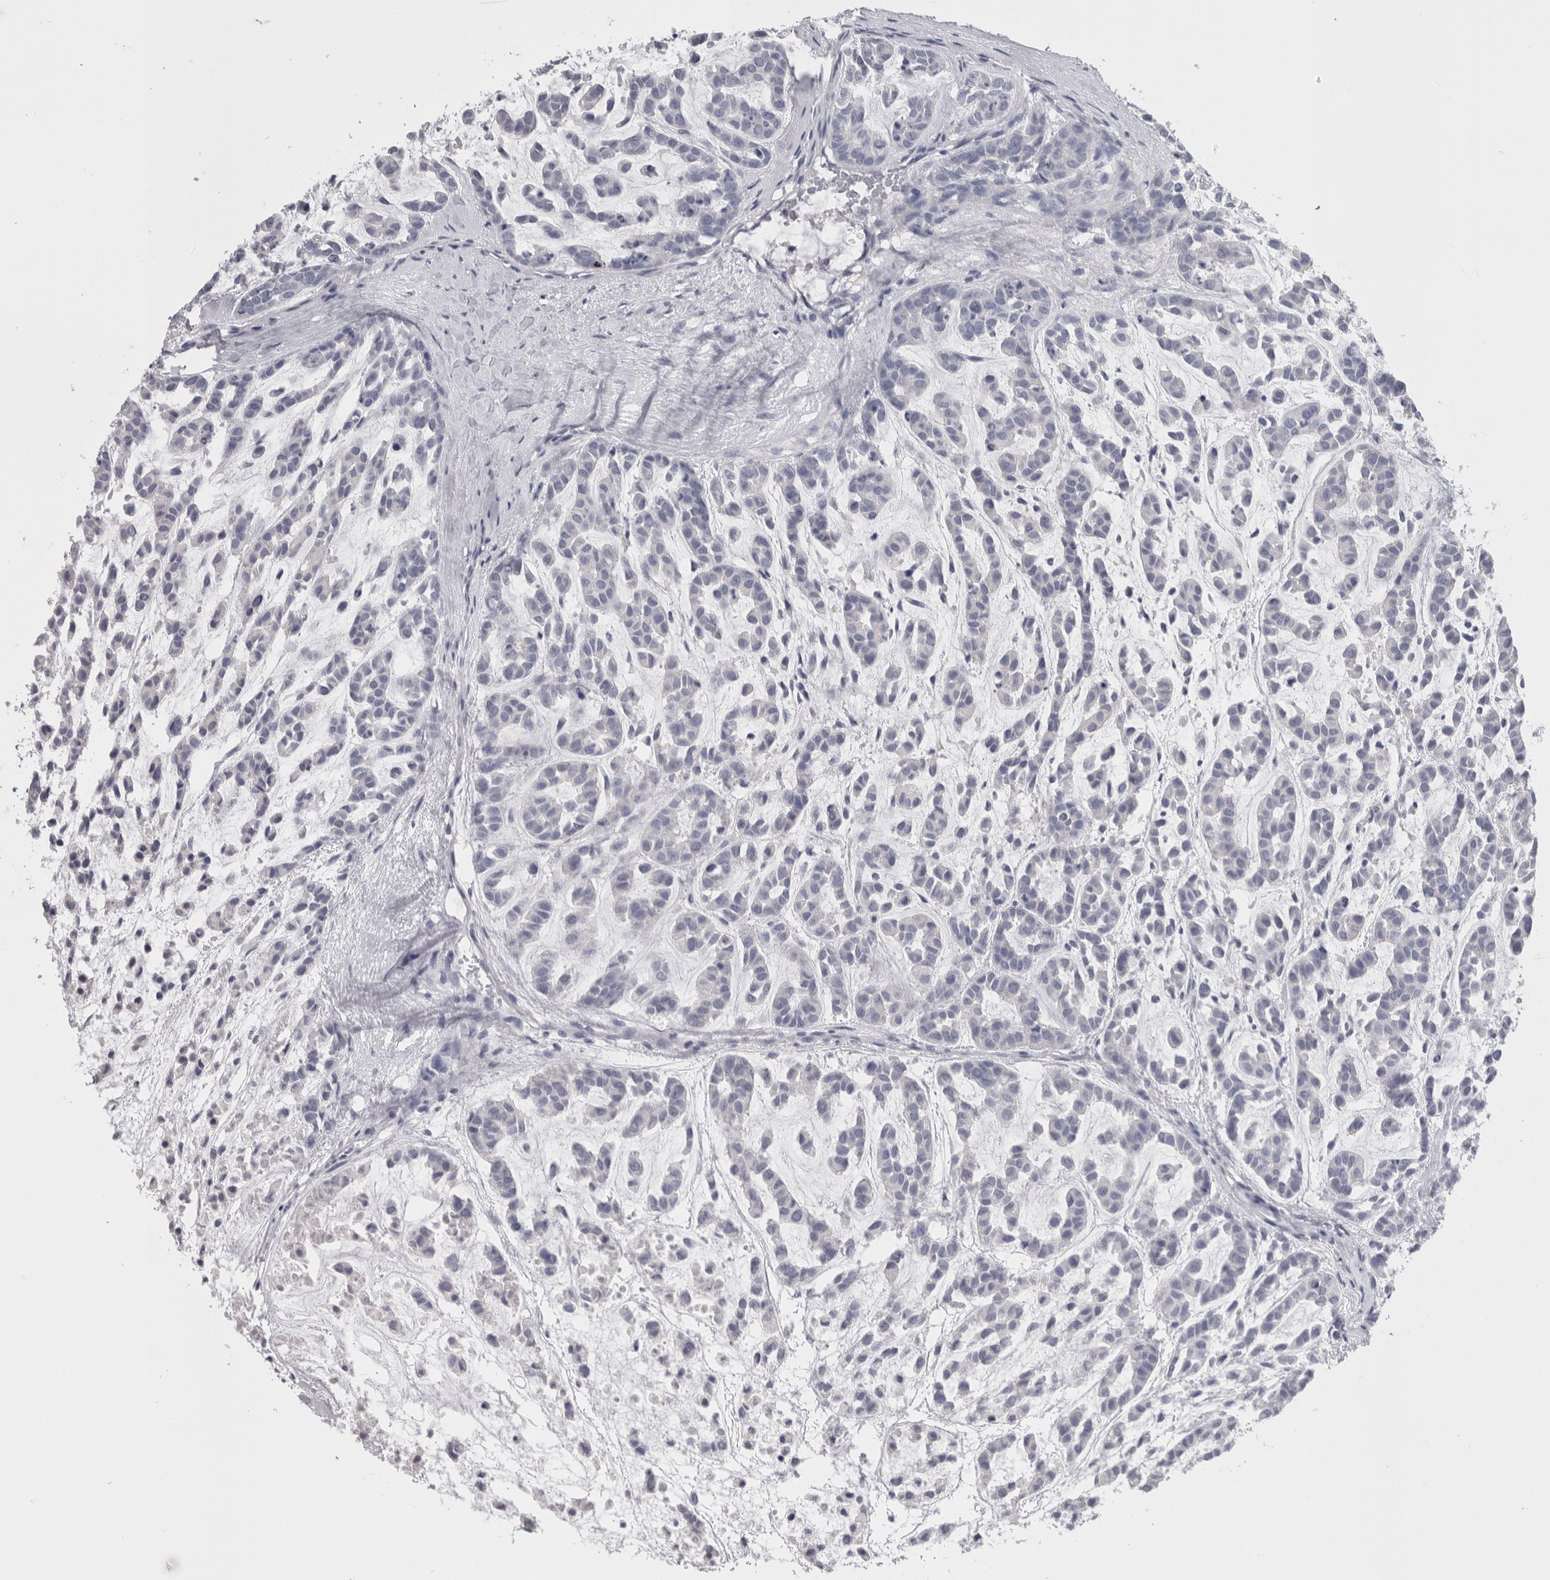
{"staining": {"intensity": "negative", "quantity": "none", "location": "none"}, "tissue": "head and neck cancer", "cell_type": "Tumor cells", "image_type": "cancer", "snomed": [{"axis": "morphology", "description": "Adenocarcinoma, NOS"}, {"axis": "morphology", "description": "Adenoma, NOS"}, {"axis": "topography", "description": "Head-Neck"}], "caption": "IHC of head and neck adenocarcinoma demonstrates no staining in tumor cells. (Brightfield microscopy of DAB immunohistochemistry (IHC) at high magnification).", "gene": "MSMB", "patient": {"sex": "female", "age": 55}}